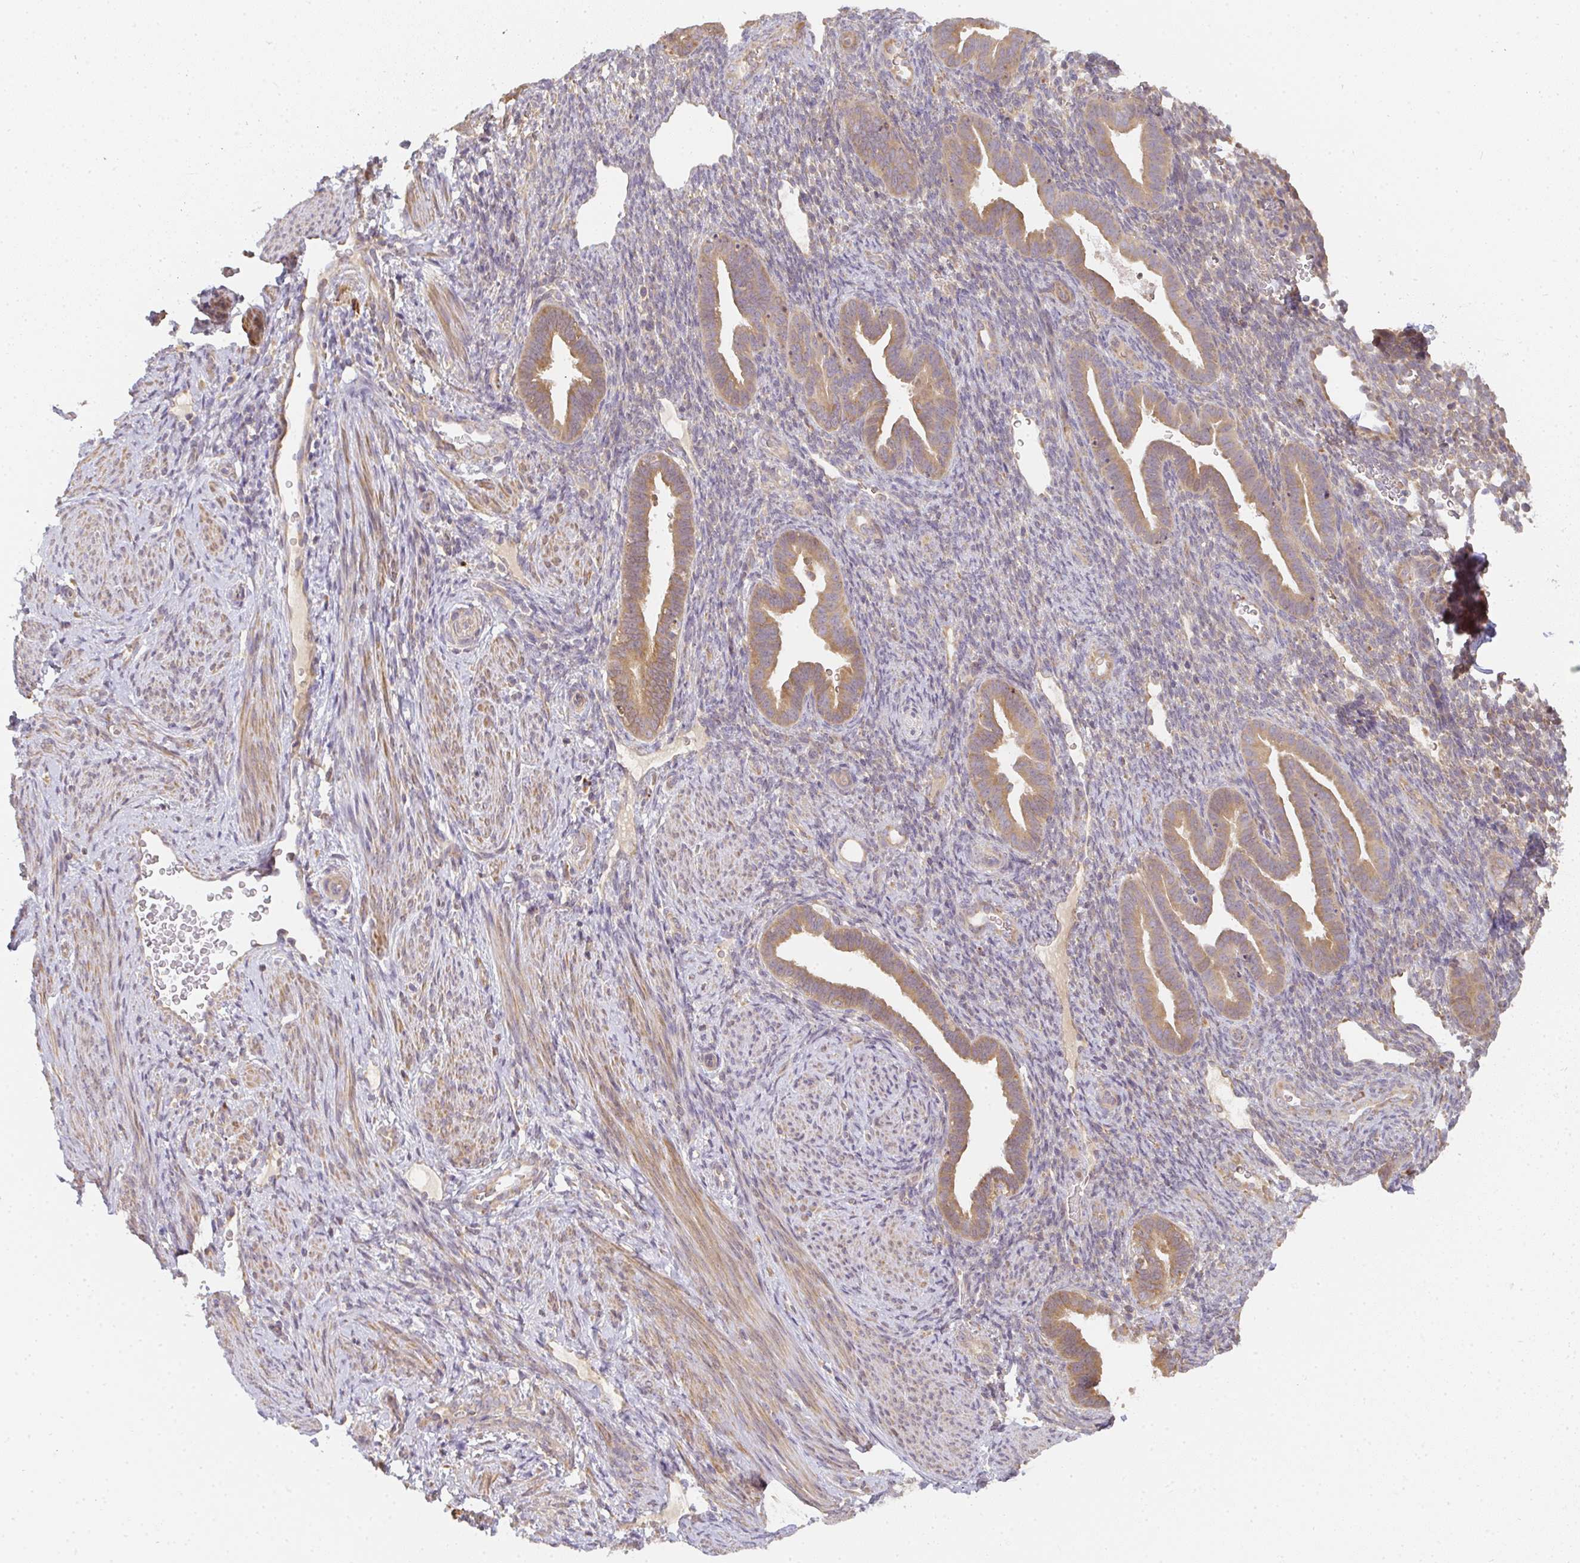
{"staining": {"intensity": "weak", "quantity": ">75%", "location": "cytoplasmic/membranous"}, "tissue": "endometrium", "cell_type": "Cells in endometrial stroma", "image_type": "normal", "snomed": [{"axis": "morphology", "description": "Normal tissue, NOS"}, {"axis": "topography", "description": "Endometrium"}], "caption": "Protein expression analysis of normal endometrium displays weak cytoplasmic/membranous staining in about >75% of cells in endometrial stroma. (DAB = brown stain, brightfield microscopy at high magnification).", "gene": "SLC35B3", "patient": {"sex": "female", "age": 34}}